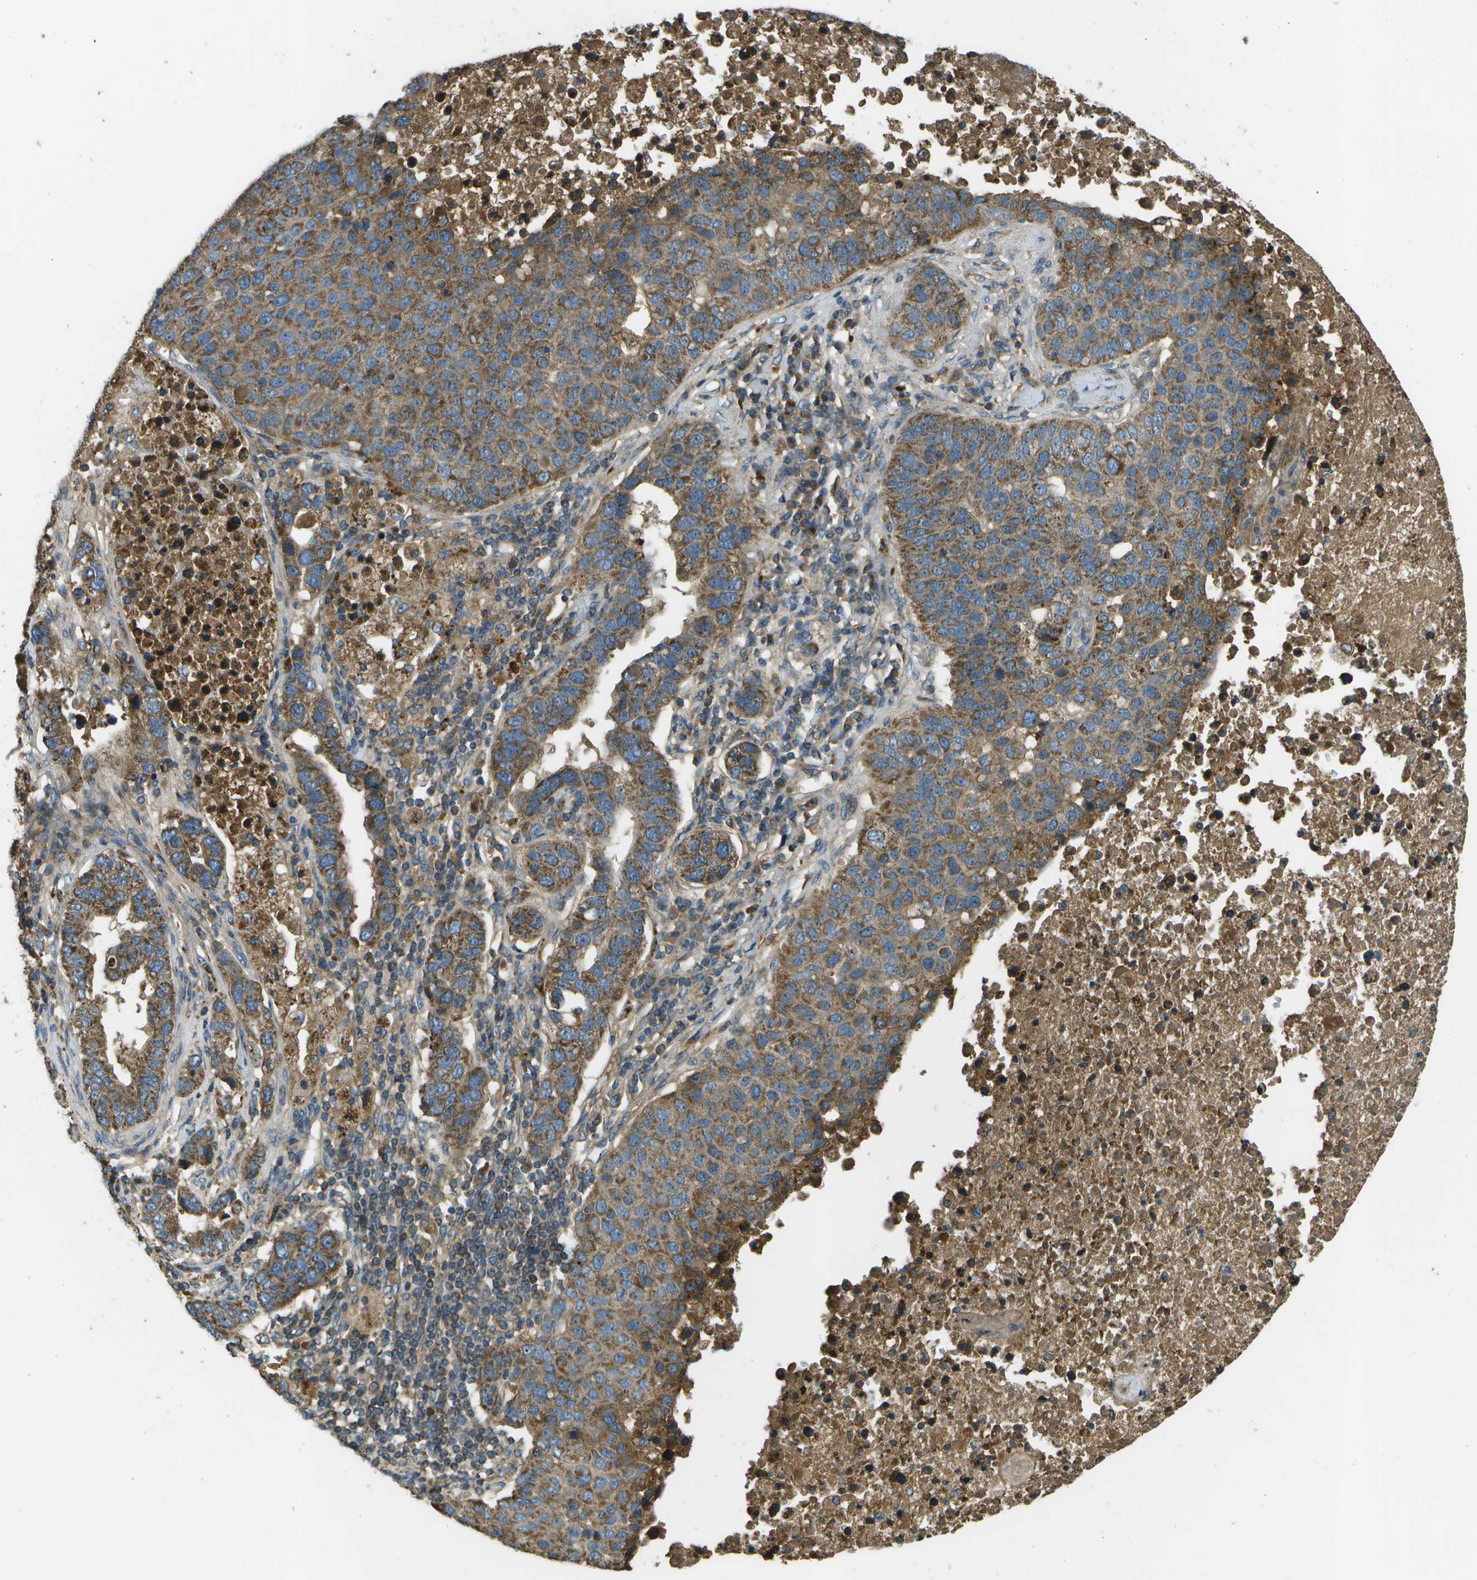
{"staining": {"intensity": "moderate", "quantity": ">75%", "location": "cytoplasmic/membranous"}, "tissue": "pancreatic cancer", "cell_type": "Tumor cells", "image_type": "cancer", "snomed": [{"axis": "morphology", "description": "Adenocarcinoma, NOS"}, {"axis": "topography", "description": "Pancreas"}], "caption": "Immunohistochemical staining of pancreatic cancer displays medium levels of moderate cytoplasmic/membranous protein positivity in about >75% of tumor cells.", "gene": "PXYLP1", "patient": {"sex": "female", "age": 61}}